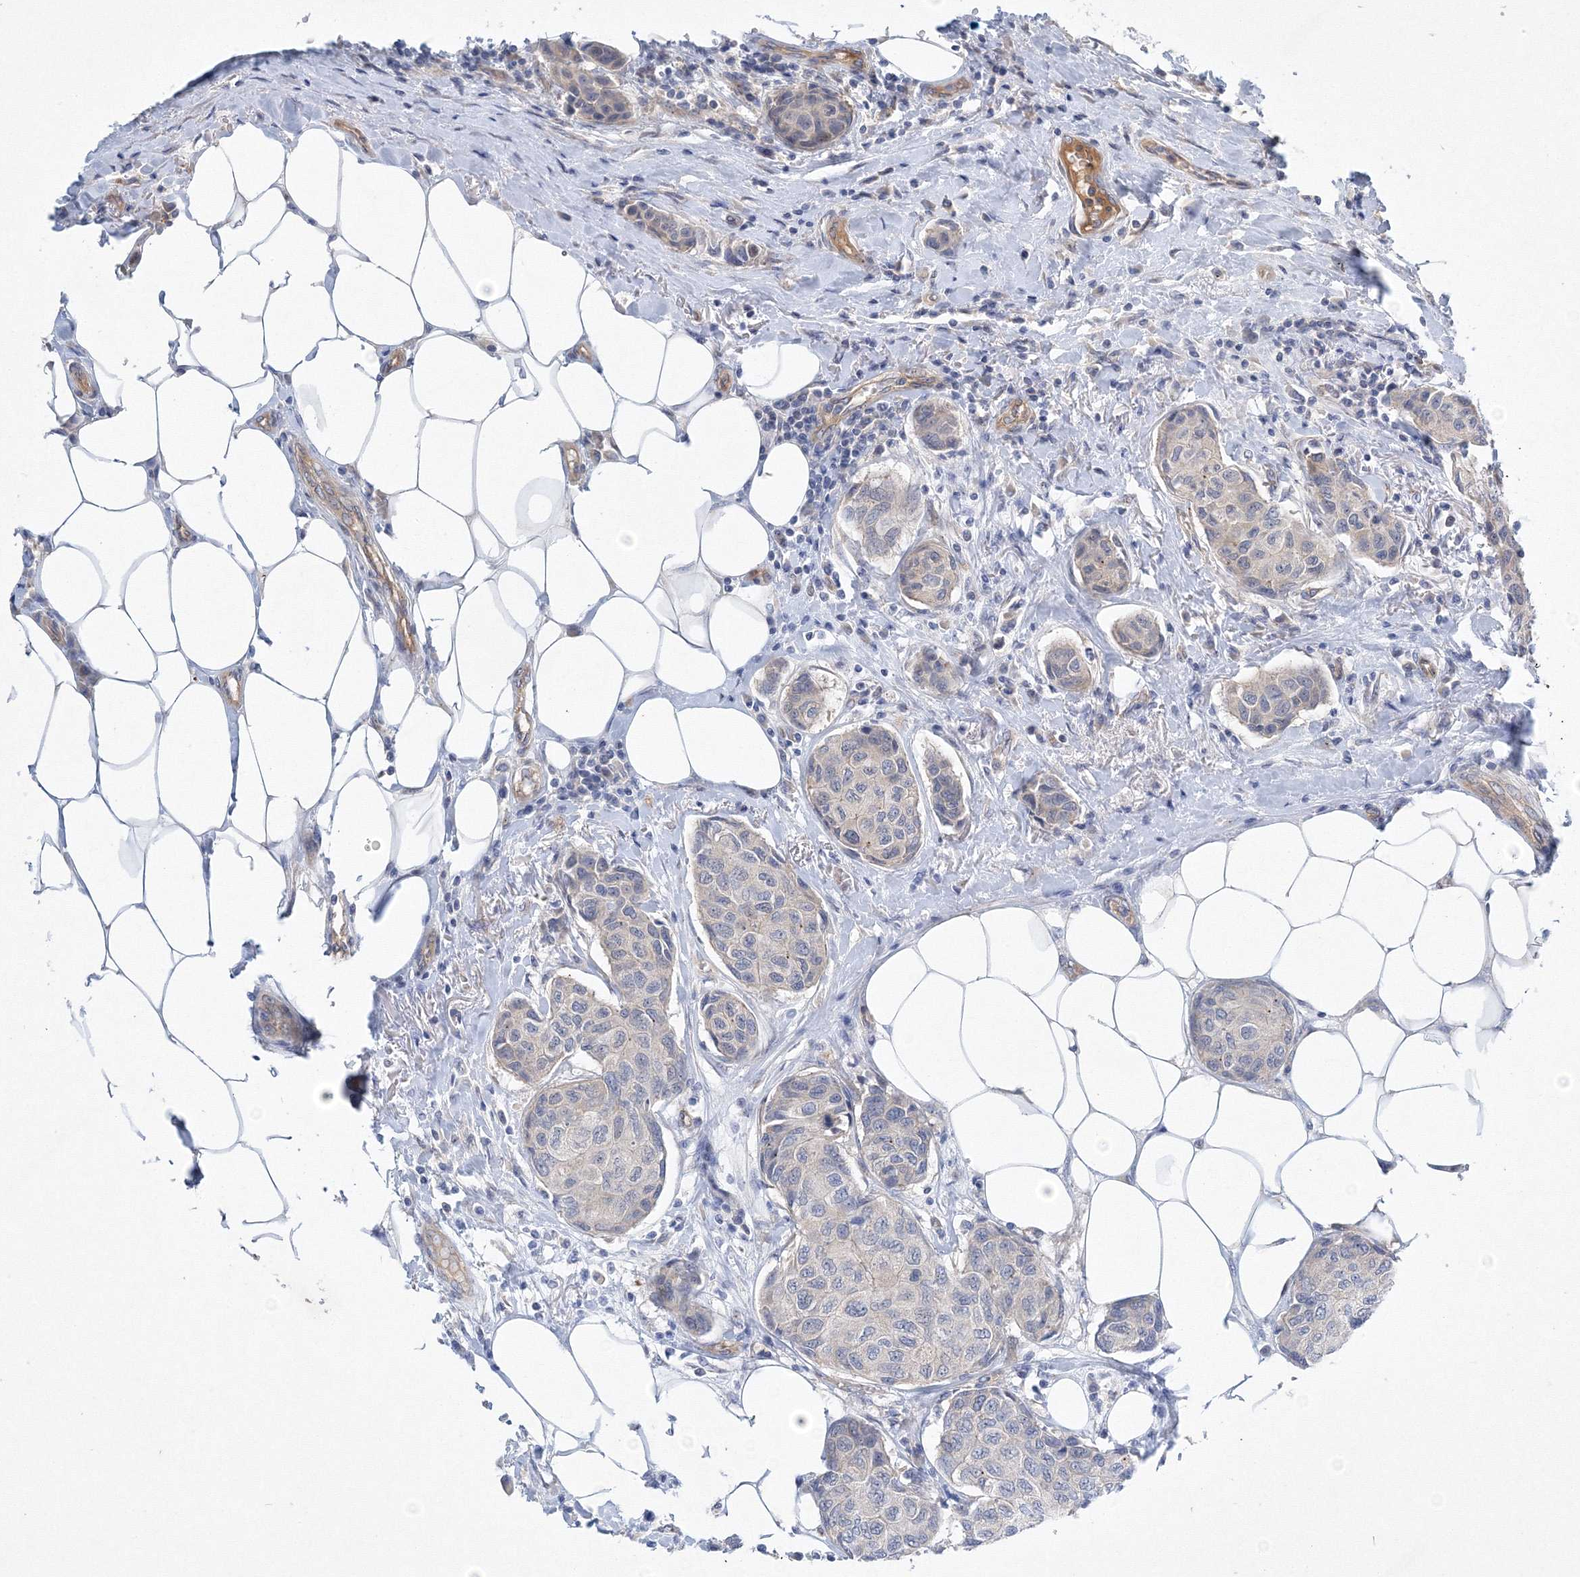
{"staining": {"intensity": "negative", "quantity": "none", "location": "none"}, "tissue": "breast cancer", "cell_type": "Tumor cells", "image_type": "cancer", "snomed": [{"axis": "morphology", "description": "Duct carcinoma"}, {"axis": "topography", "description": "Breast"}], "caption": "Immunohistochemistry (IHC) of human breast cancer (infiltrating ductal carcinoma) shows no staining in tumor cells.", "gene": "TANC1", "patient": {"sex": "female", "age": 80}}